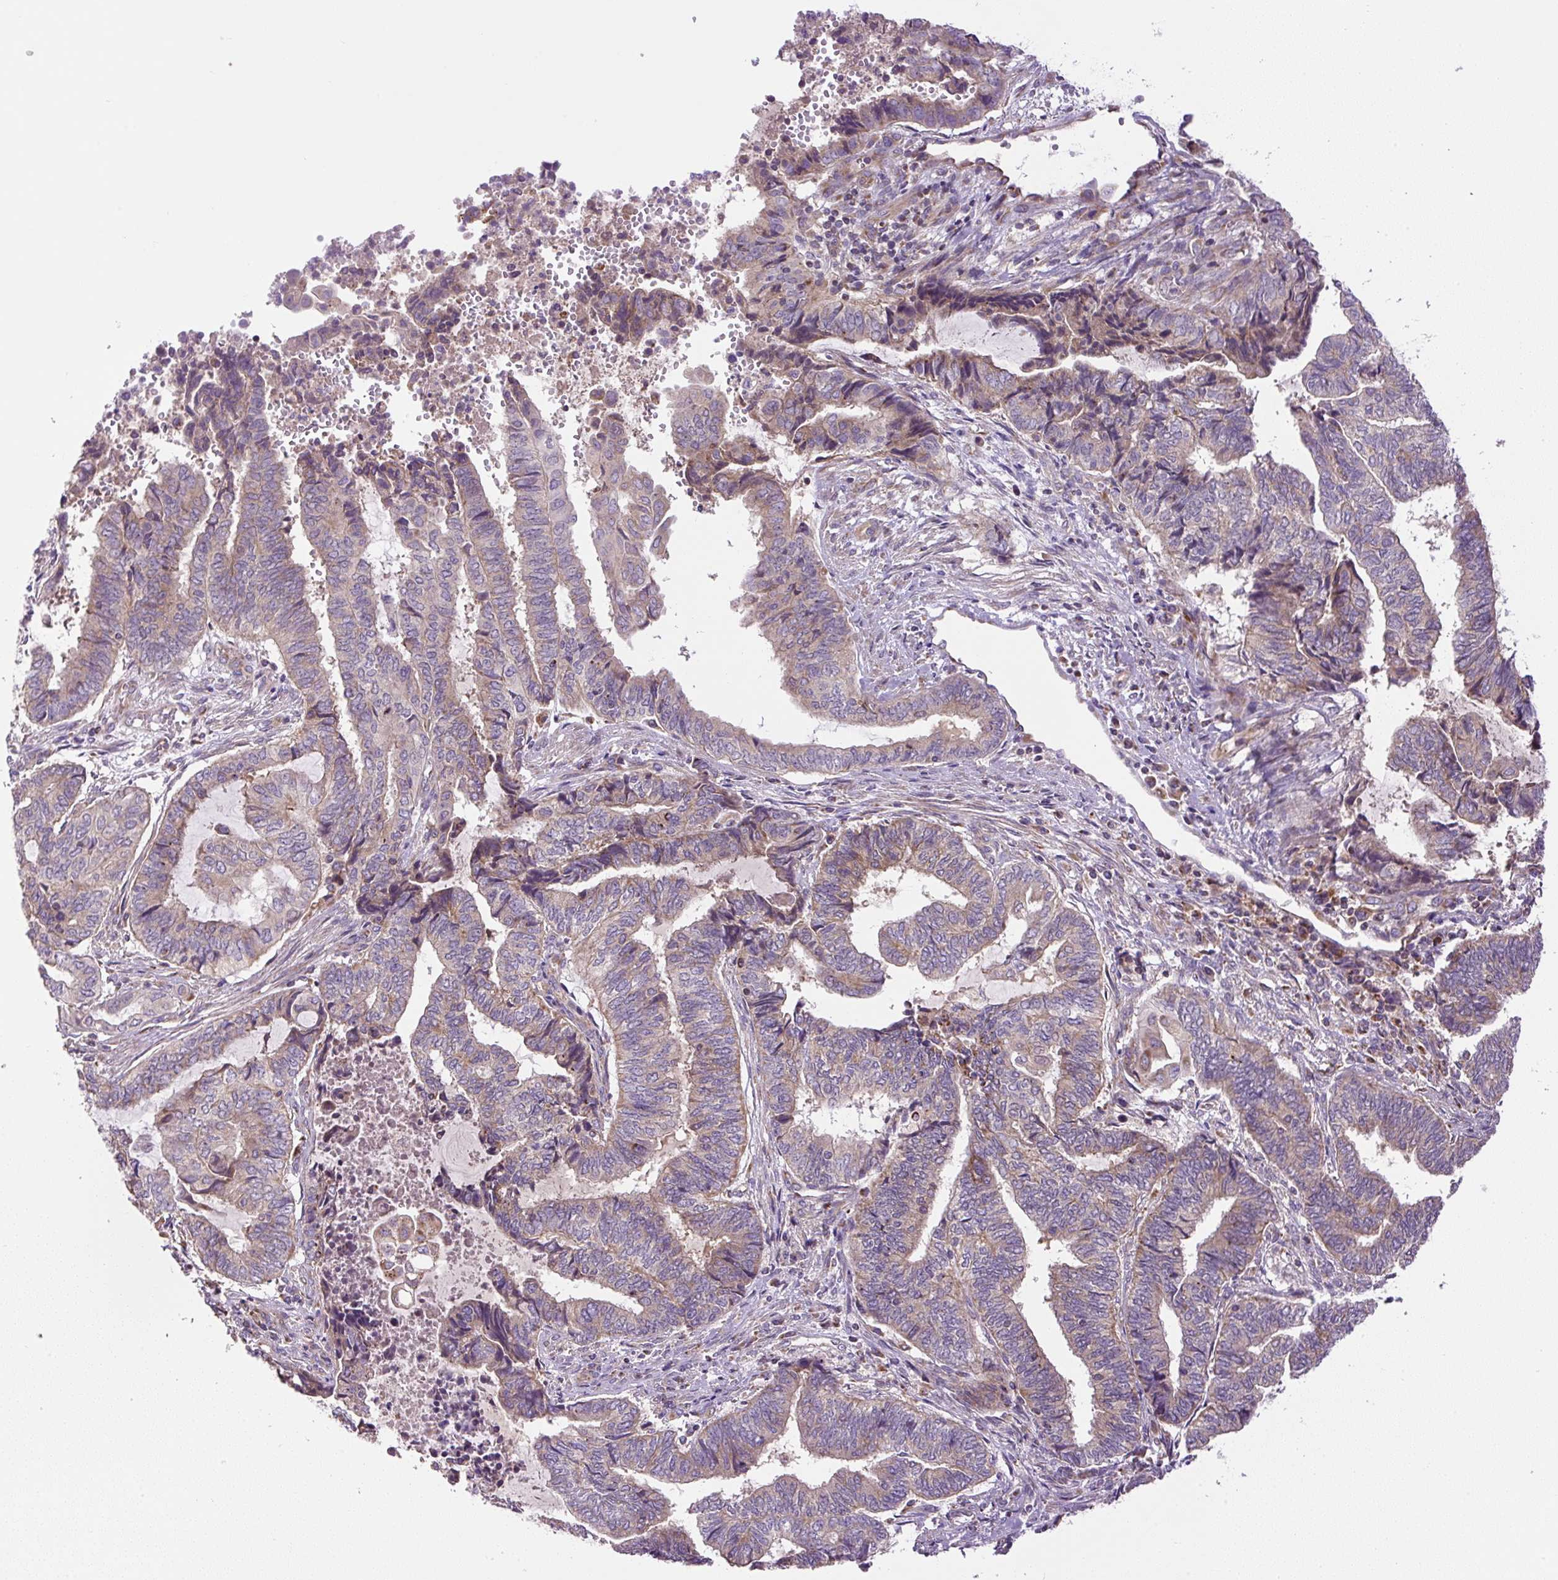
{"staining": {"intensity": "weak", "quantity": "25%-75%", "location": "cytoplasmic/membranous"}, "tissue": "endometrial cancer", "cell_type": "Tumor cells", "image_type": "cancer", "snomed": [{"axis": "morphology", "description": "Adenocarcinoma, NOS"}, {"axis": "topography", "description": "Uterus"}, {"axis": "topography", "description": "Endometrium"}], "caption": "Brown immunohistochemical staining in human endometrial cancer (adenocarcinoma) demonstrates weak cytoplasmic/membranous staining in approximately 25%-75% of tumor cells.", "gene": "ZNF547", "patient": {"sex": "female", "age": 70}}